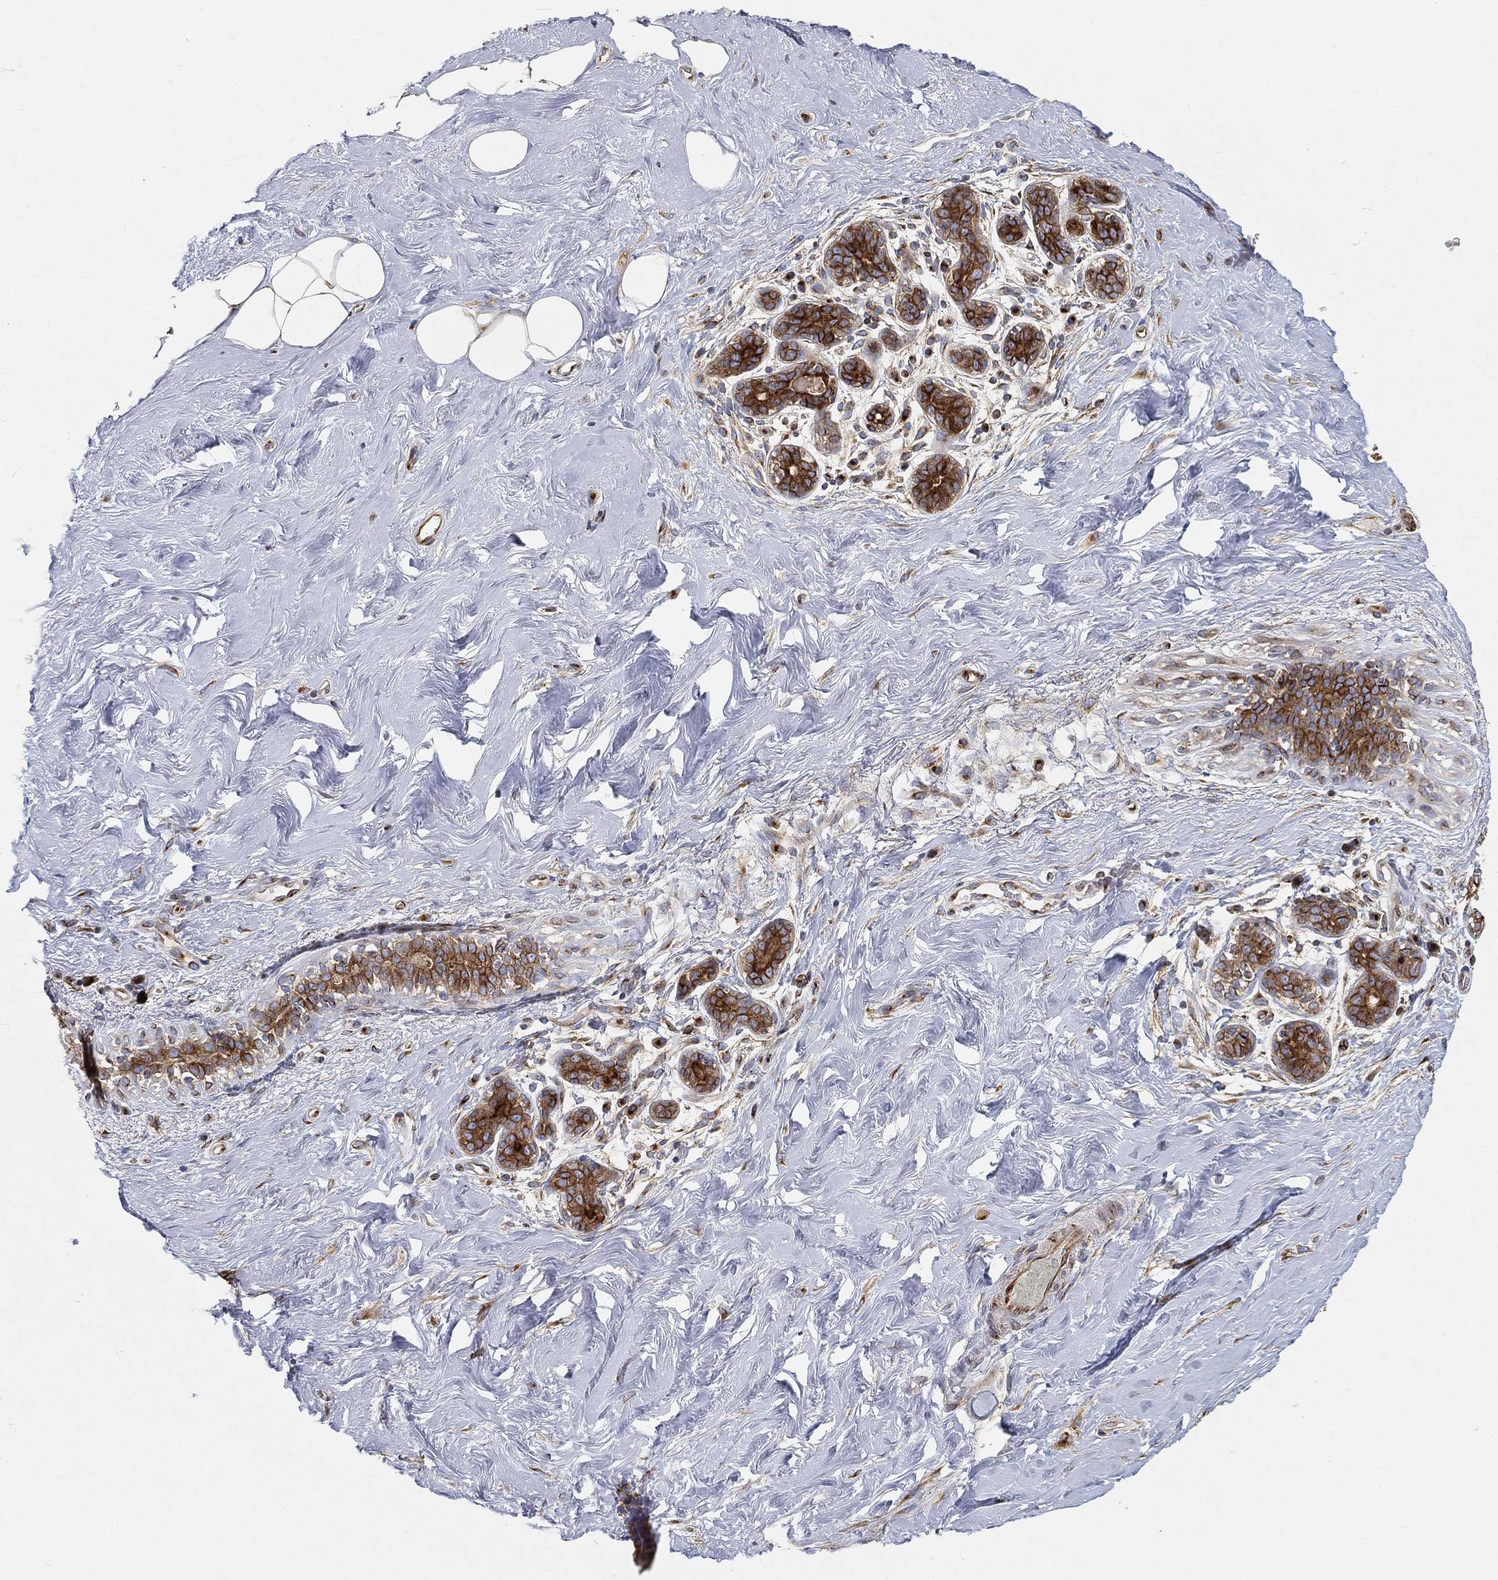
{"staining": {"intensity": "negative", "quantity": "none", "location": "none"}, "tissue": "breast", "cell_type": "Adipocytes", "image_type": "normal", "snomed": [{"axis": "morphology", "description": "Normal tissue, NOS"}, {"axis": "topography", "description": "Breast"}], "caption": "There is no significant positivity in adipocytes of breast. Nuclei are stained in blue.", "gene": "TMEM25", "patient": {"sex": "female", "age": 43}}